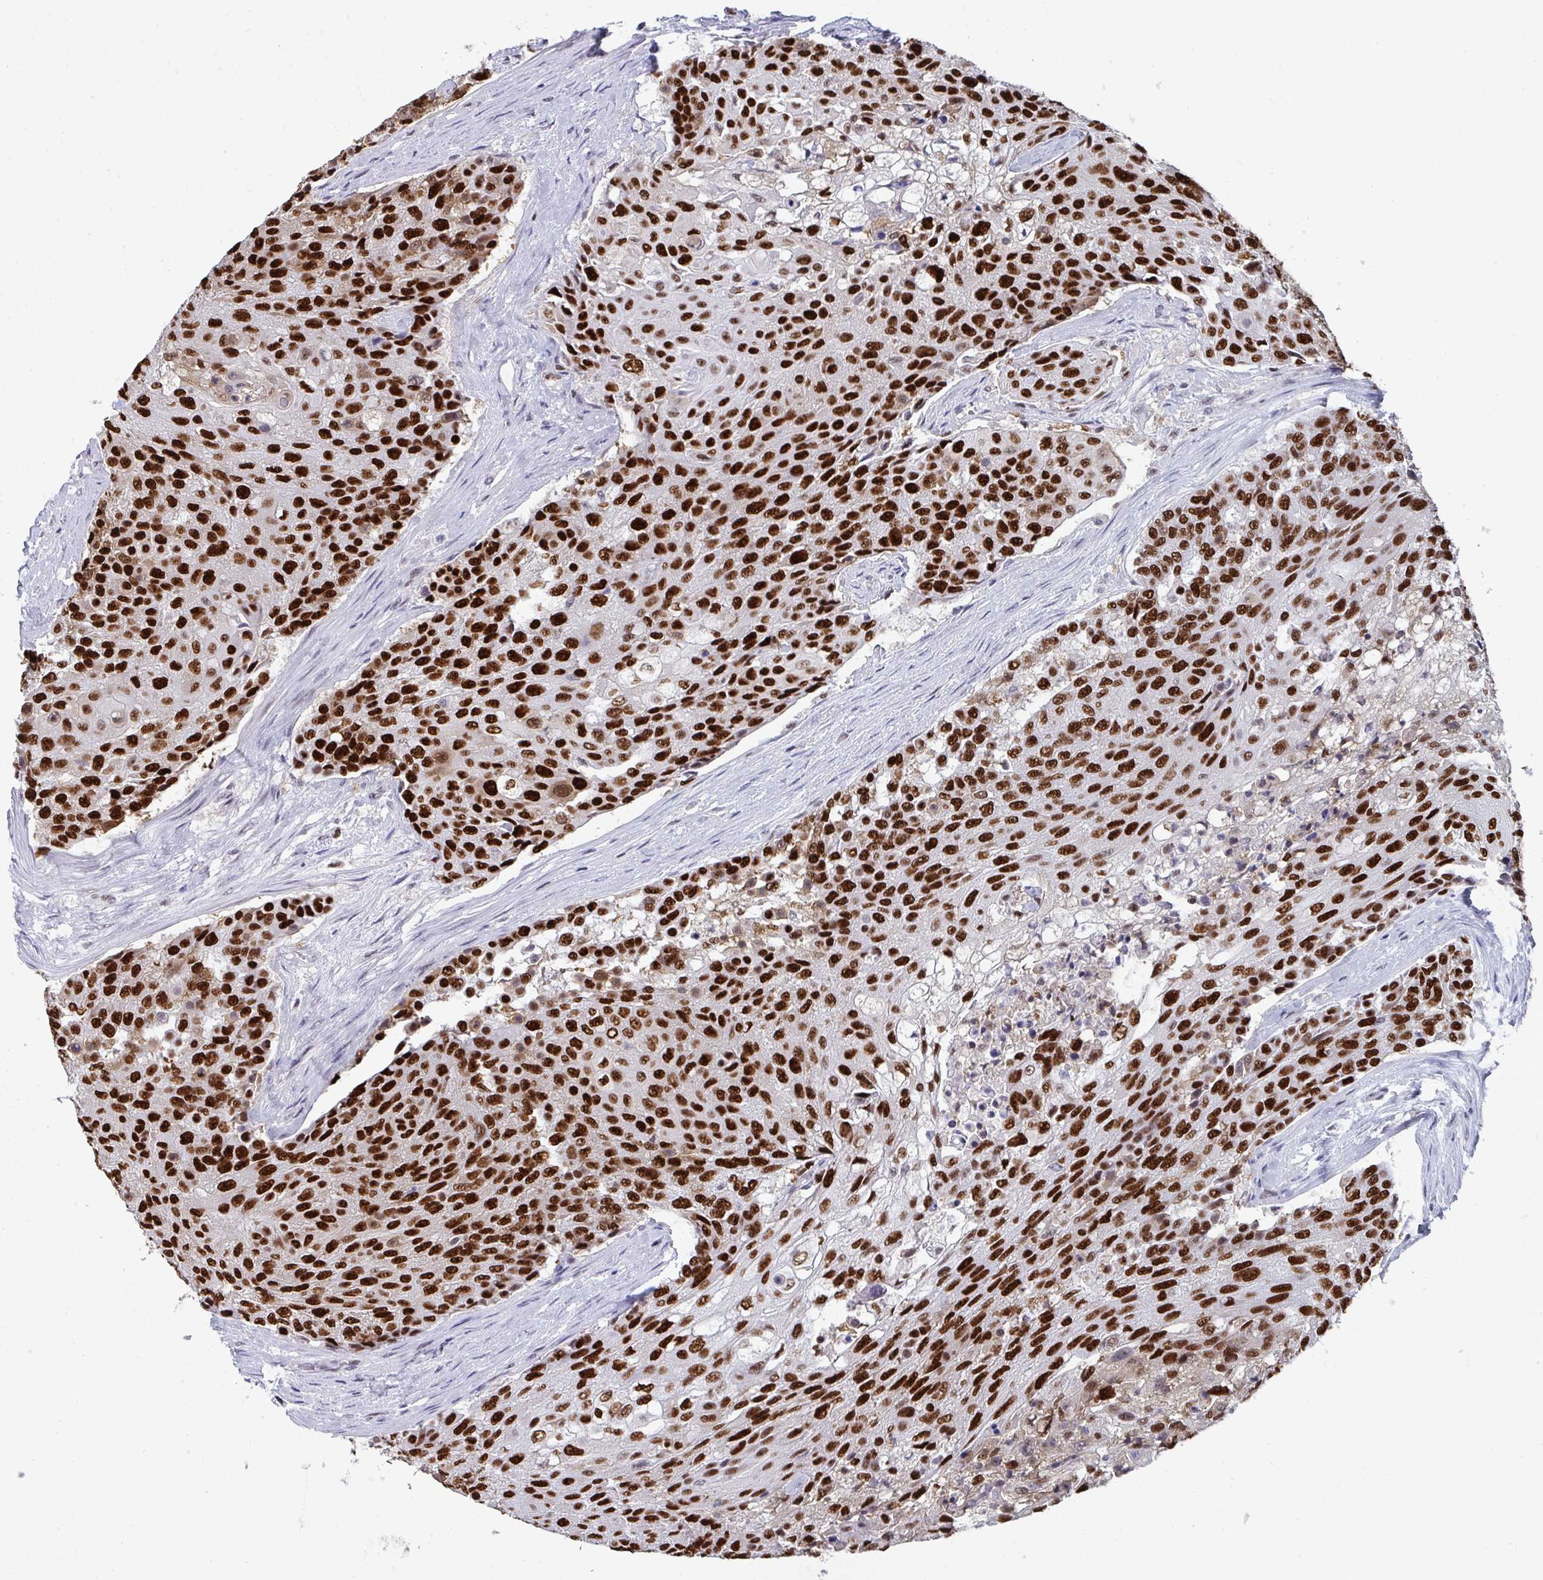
{"staining": {"intensity": "strong", "quantity": ">75%", "location": "nuclear"}, "tissue": "urothelial cancer", "cell_type": "Tumor cells", "image_type": "cancer", "snomed": [{"axis": "morphology", "description": "Urothelial carcinoma, High grade"}, {"axis": "topography", "description": "Urinary bladder"}], "caption": "Strong nuclear protein staining is appreciated in approximately >75% of tumor cells in urothelial carcinoma (high-grade).", "gene": "JDP2", "patient": {"sex": "female", "age": 63}}